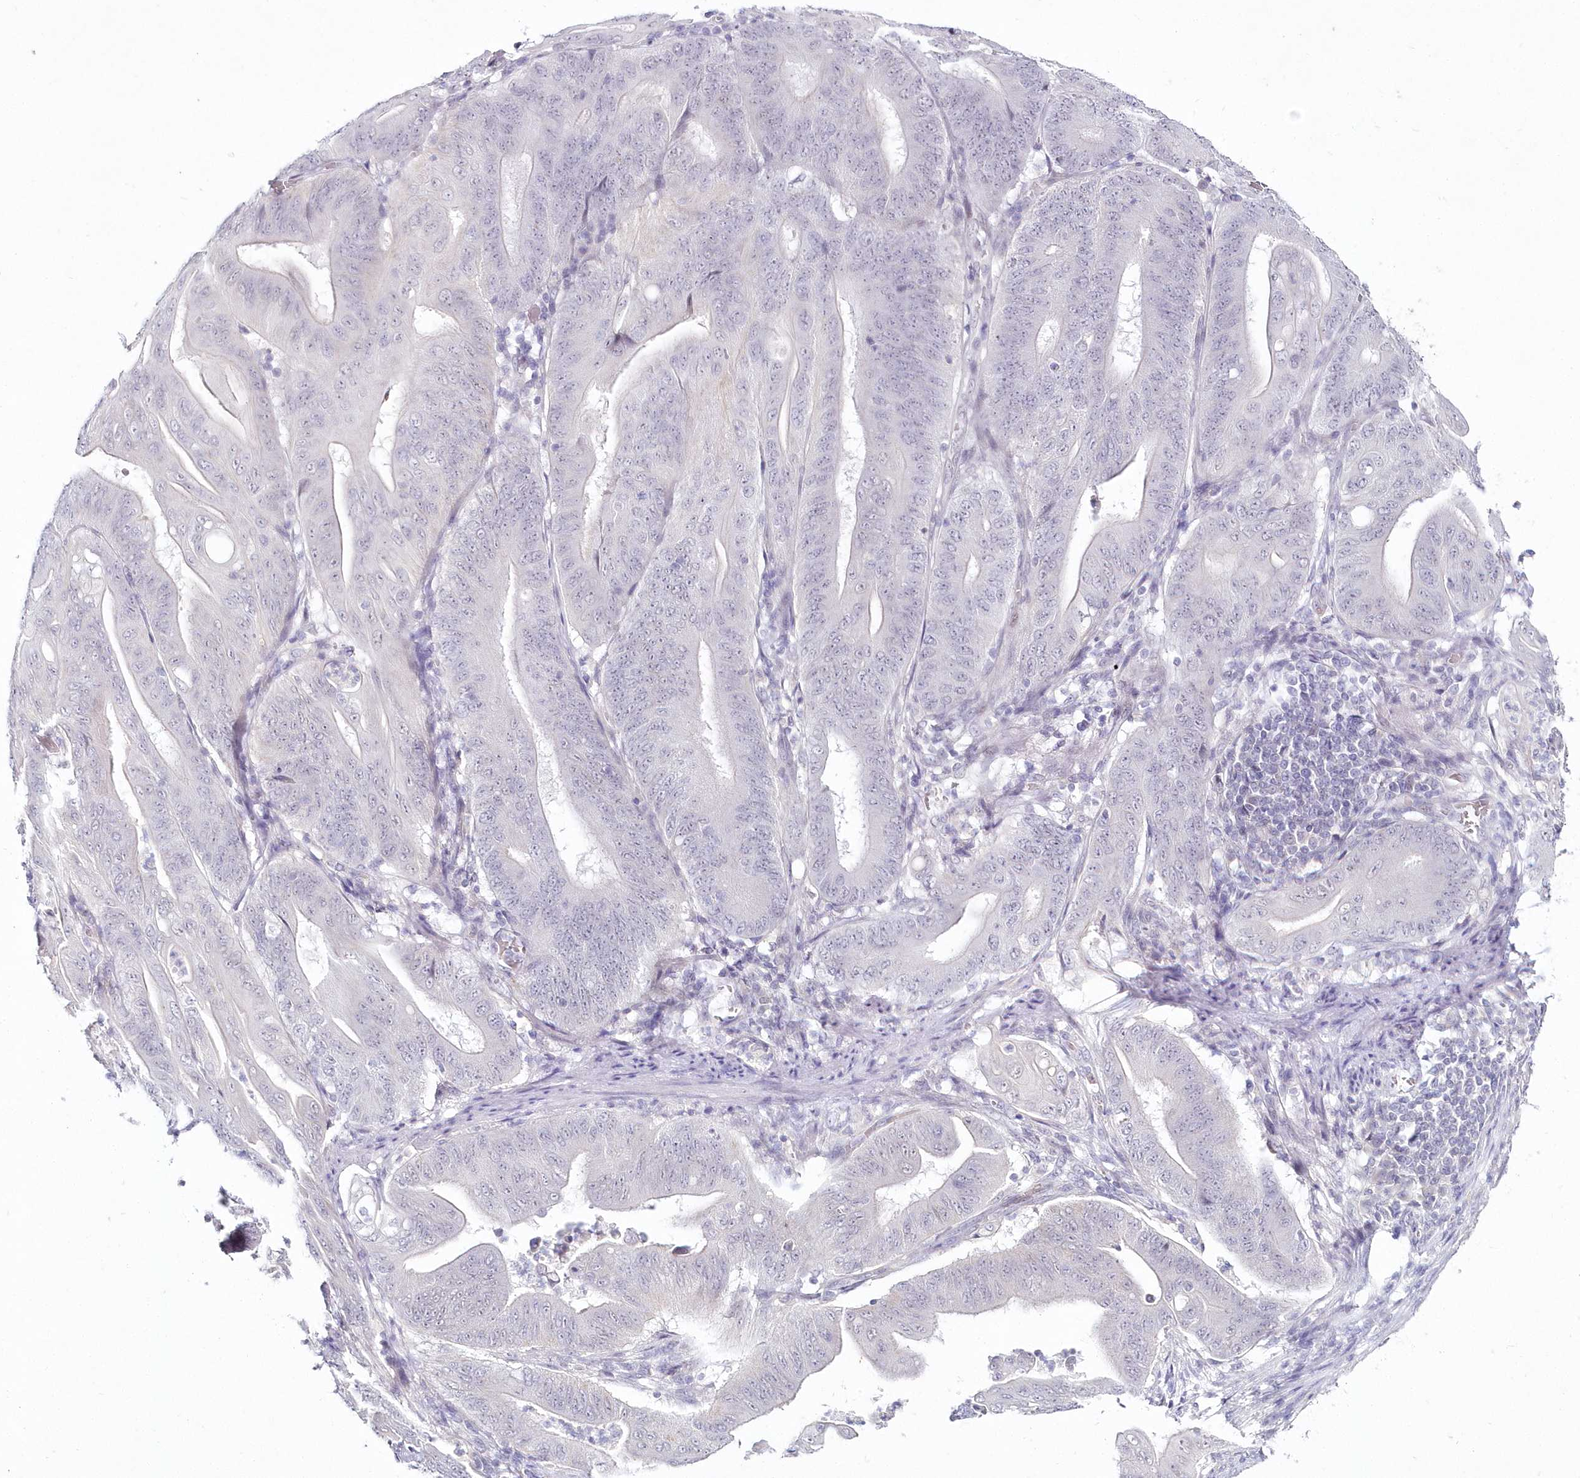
{"staining": {"intensity": "negative", "quantity": "none", "location": "none"}, "tissue": "stomach cancer", "cell_type": "Tumor cells", "image_type": "cancer", "snomed": [{"axis": "morphology", "description": "Adenocarcinoma, NOS"}, {"axis": "topography", "description": "Stomach"}], "caption": "The photomicrograph exhibits no significant staining in tumor cells of stomach adenocarcinoma.", "gene": "HYCC2", "patient": {"sex": "female", "age": 73}}